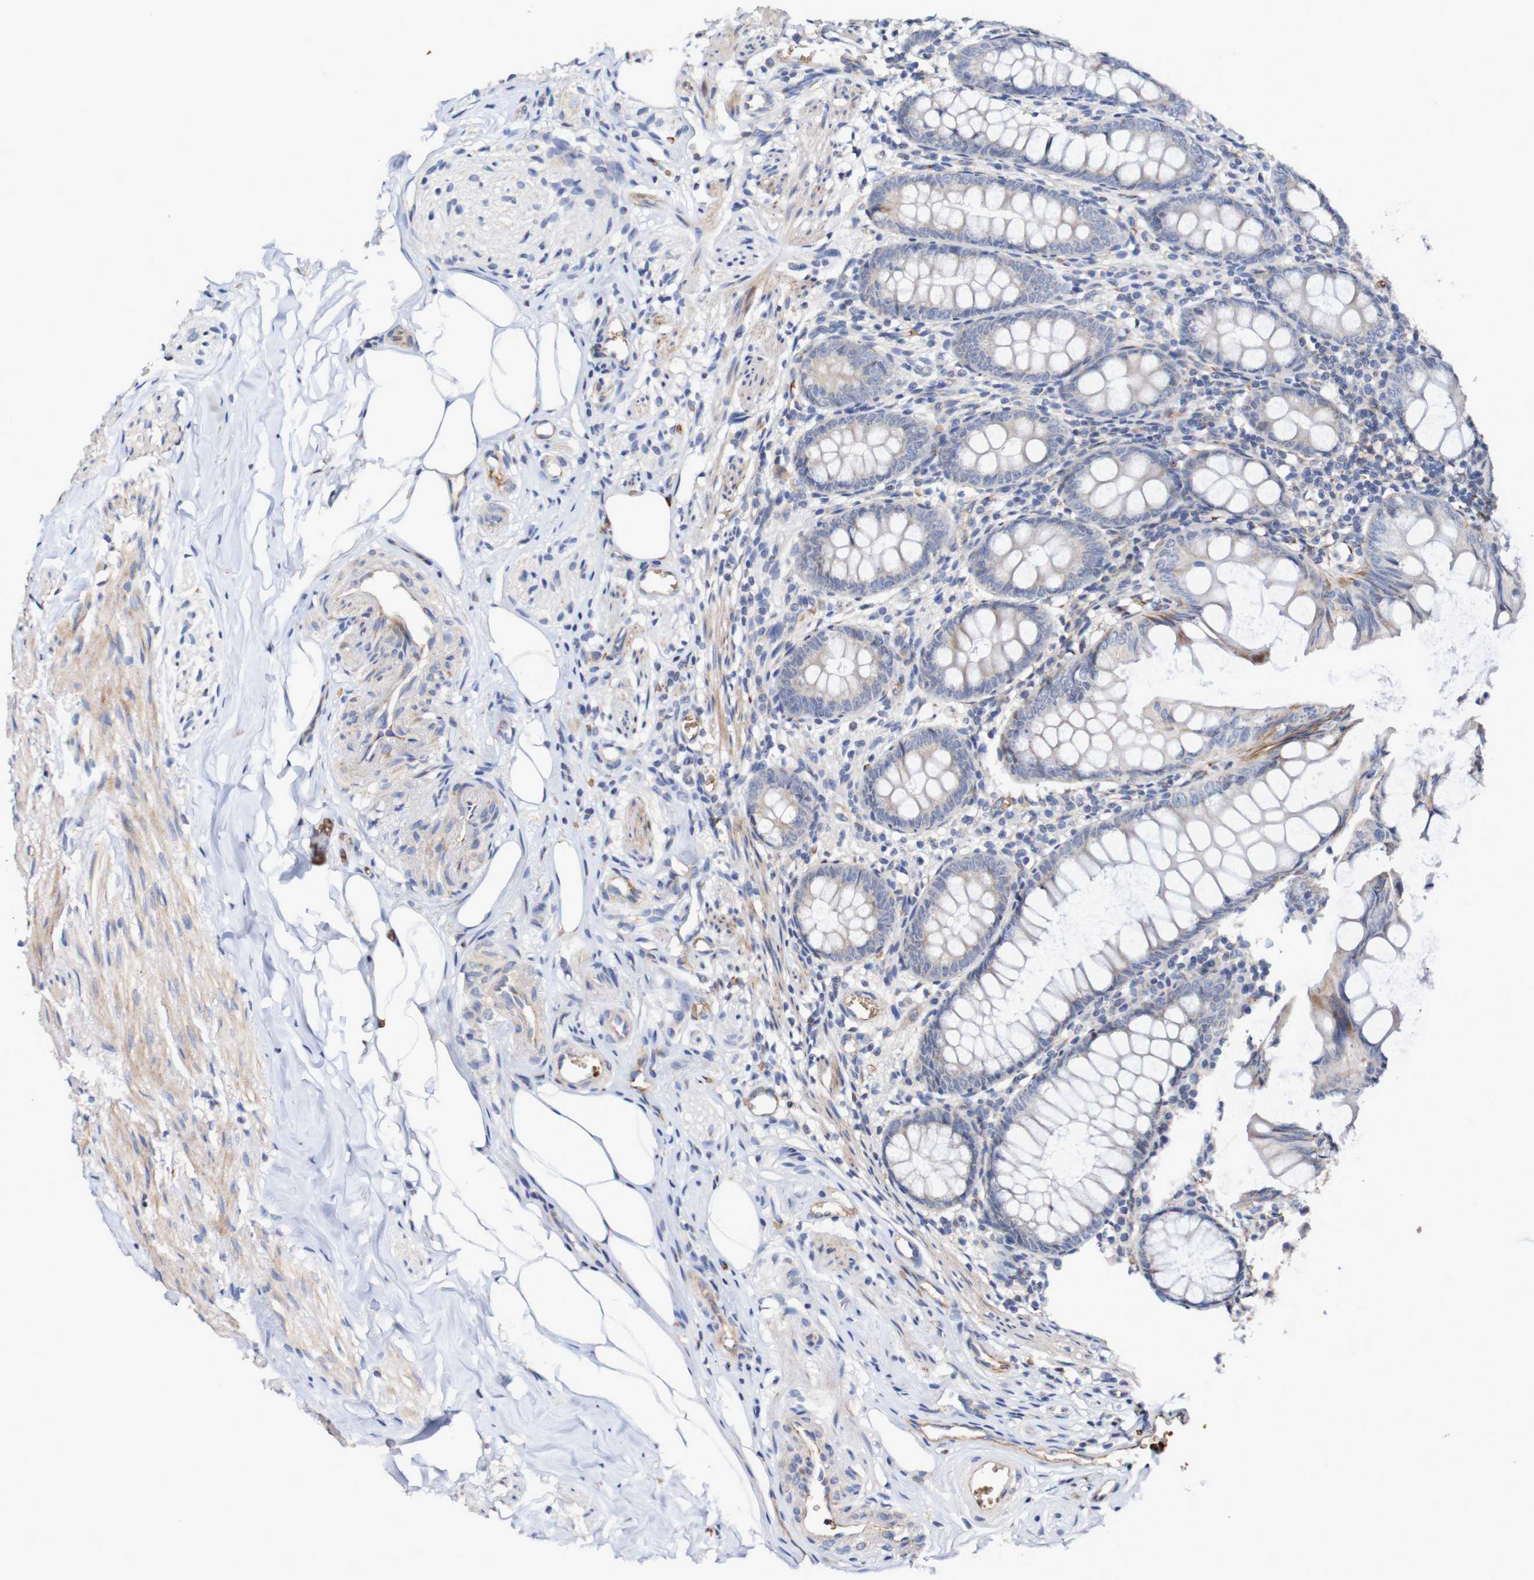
{"staining": {"intensity": "weak", "quantity": "<25%", "location": "cytoplasmic/membranous"}, "tissue": "appendix", "cell_type": "Glandular cells", "image_type": "normal", "snomed": [{"axis": "morphology", "description": "Normal tissue, NOS"}, {"axis": "topography", "description": "Appendix"}], "caption": "A high-resolution micrograph shows IHC staining of benign appendix, which demonstrates no significant expression in glandular cells.", "gene": "WNT4", "patient": {"sex": "female", "age": 77}}